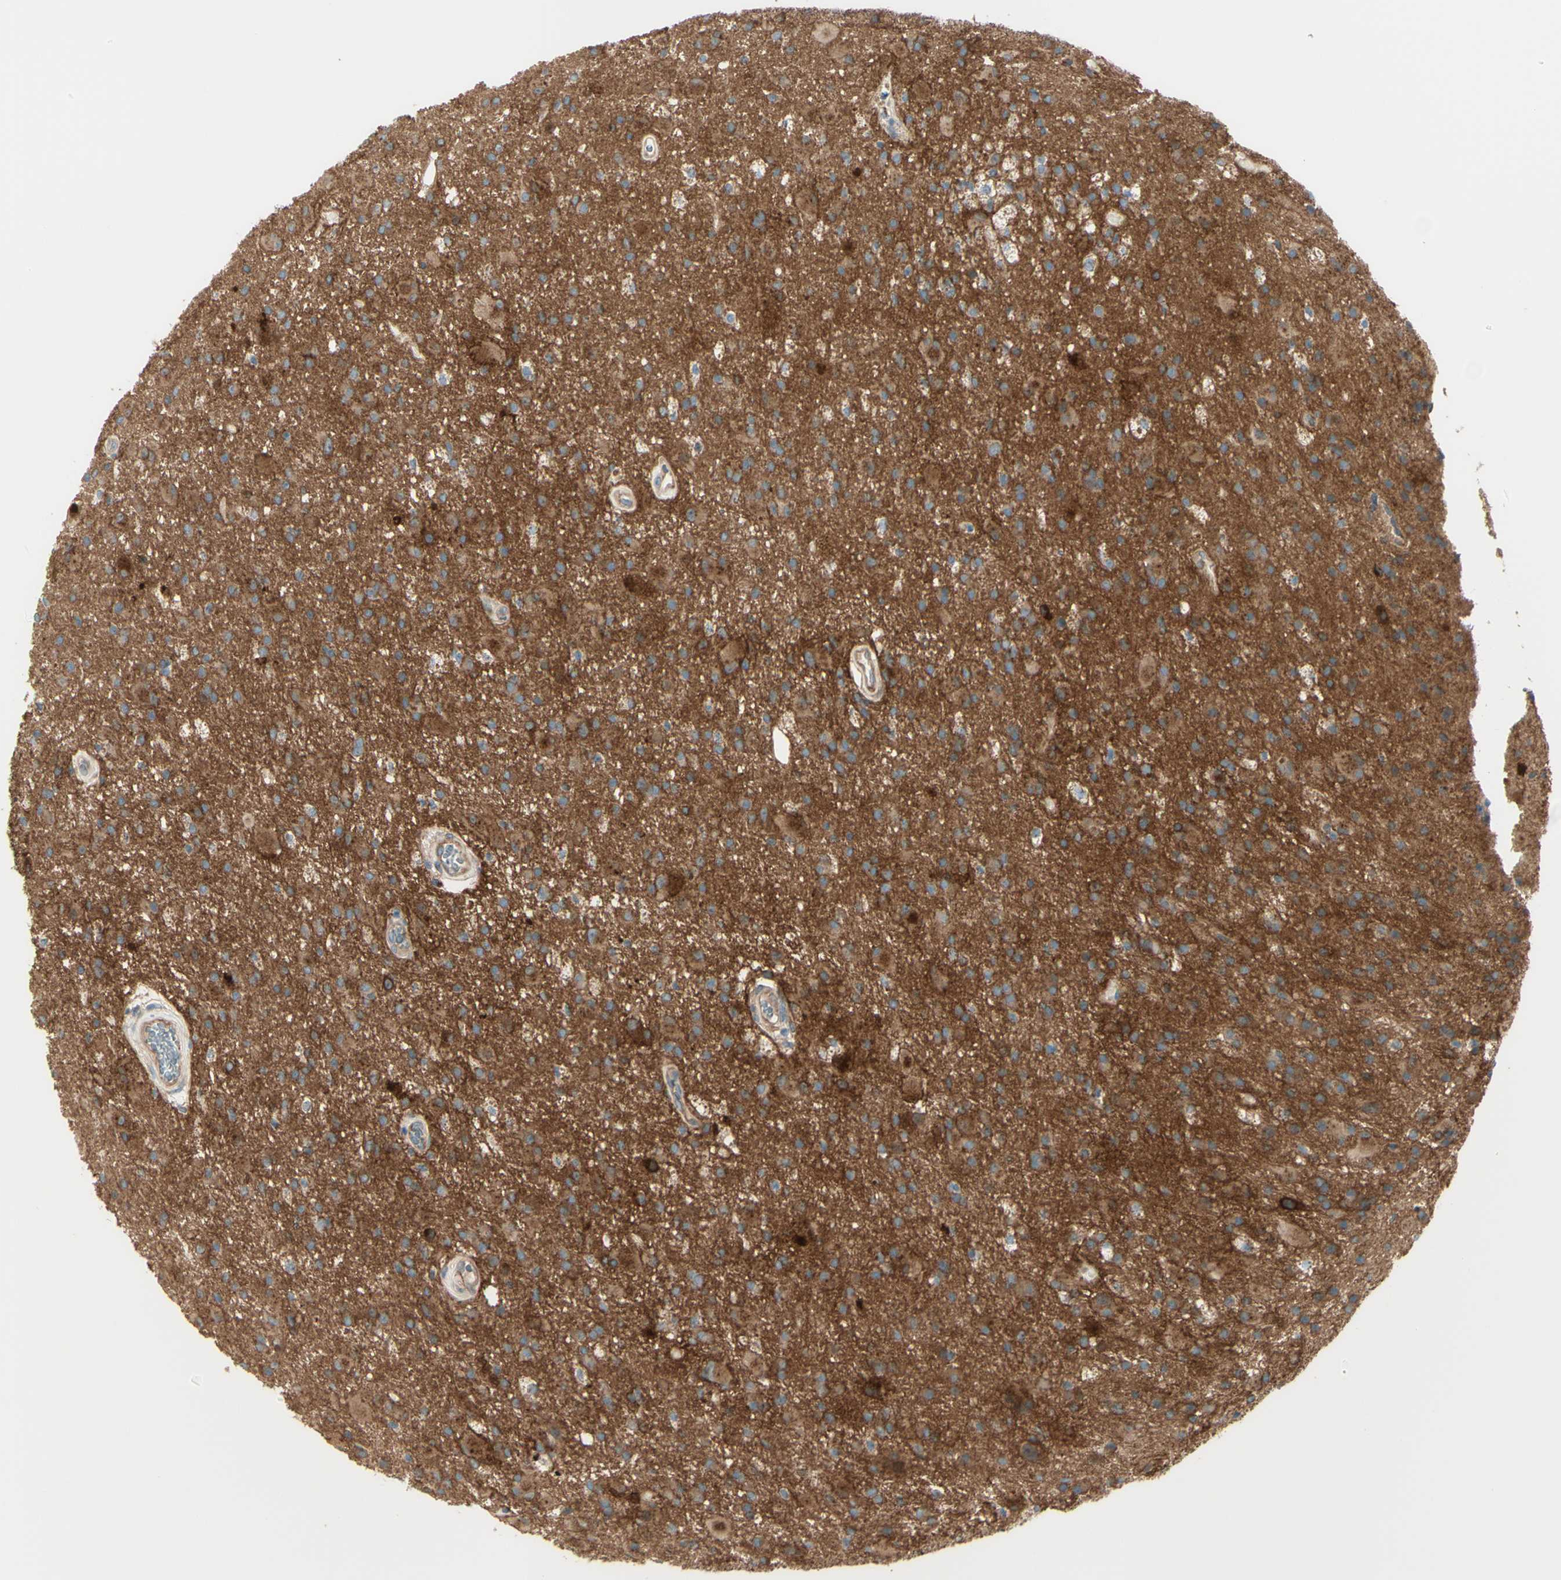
{"staining": {"intensity": "strong", "quantity": ">75%", "location": "cytoplasmic/membranous"}, "tissue": "glioma", "cell_type": "Tumor cells", "image_type": "cancer", "snomed": [{"axis": "morphology", "description": "Glioma, malignant, Low grade"}, {"axis": "topography", "description": "Brain"}], "caption": "Brown immunohistochemical staining in human malignant glioma (low-grade) demonstrates strong cytoplasmic/membranous positivity in about >75% of tumor cells.", "gene": "PCDHGA2", "patient": {"sex": "male", "age": 58}}